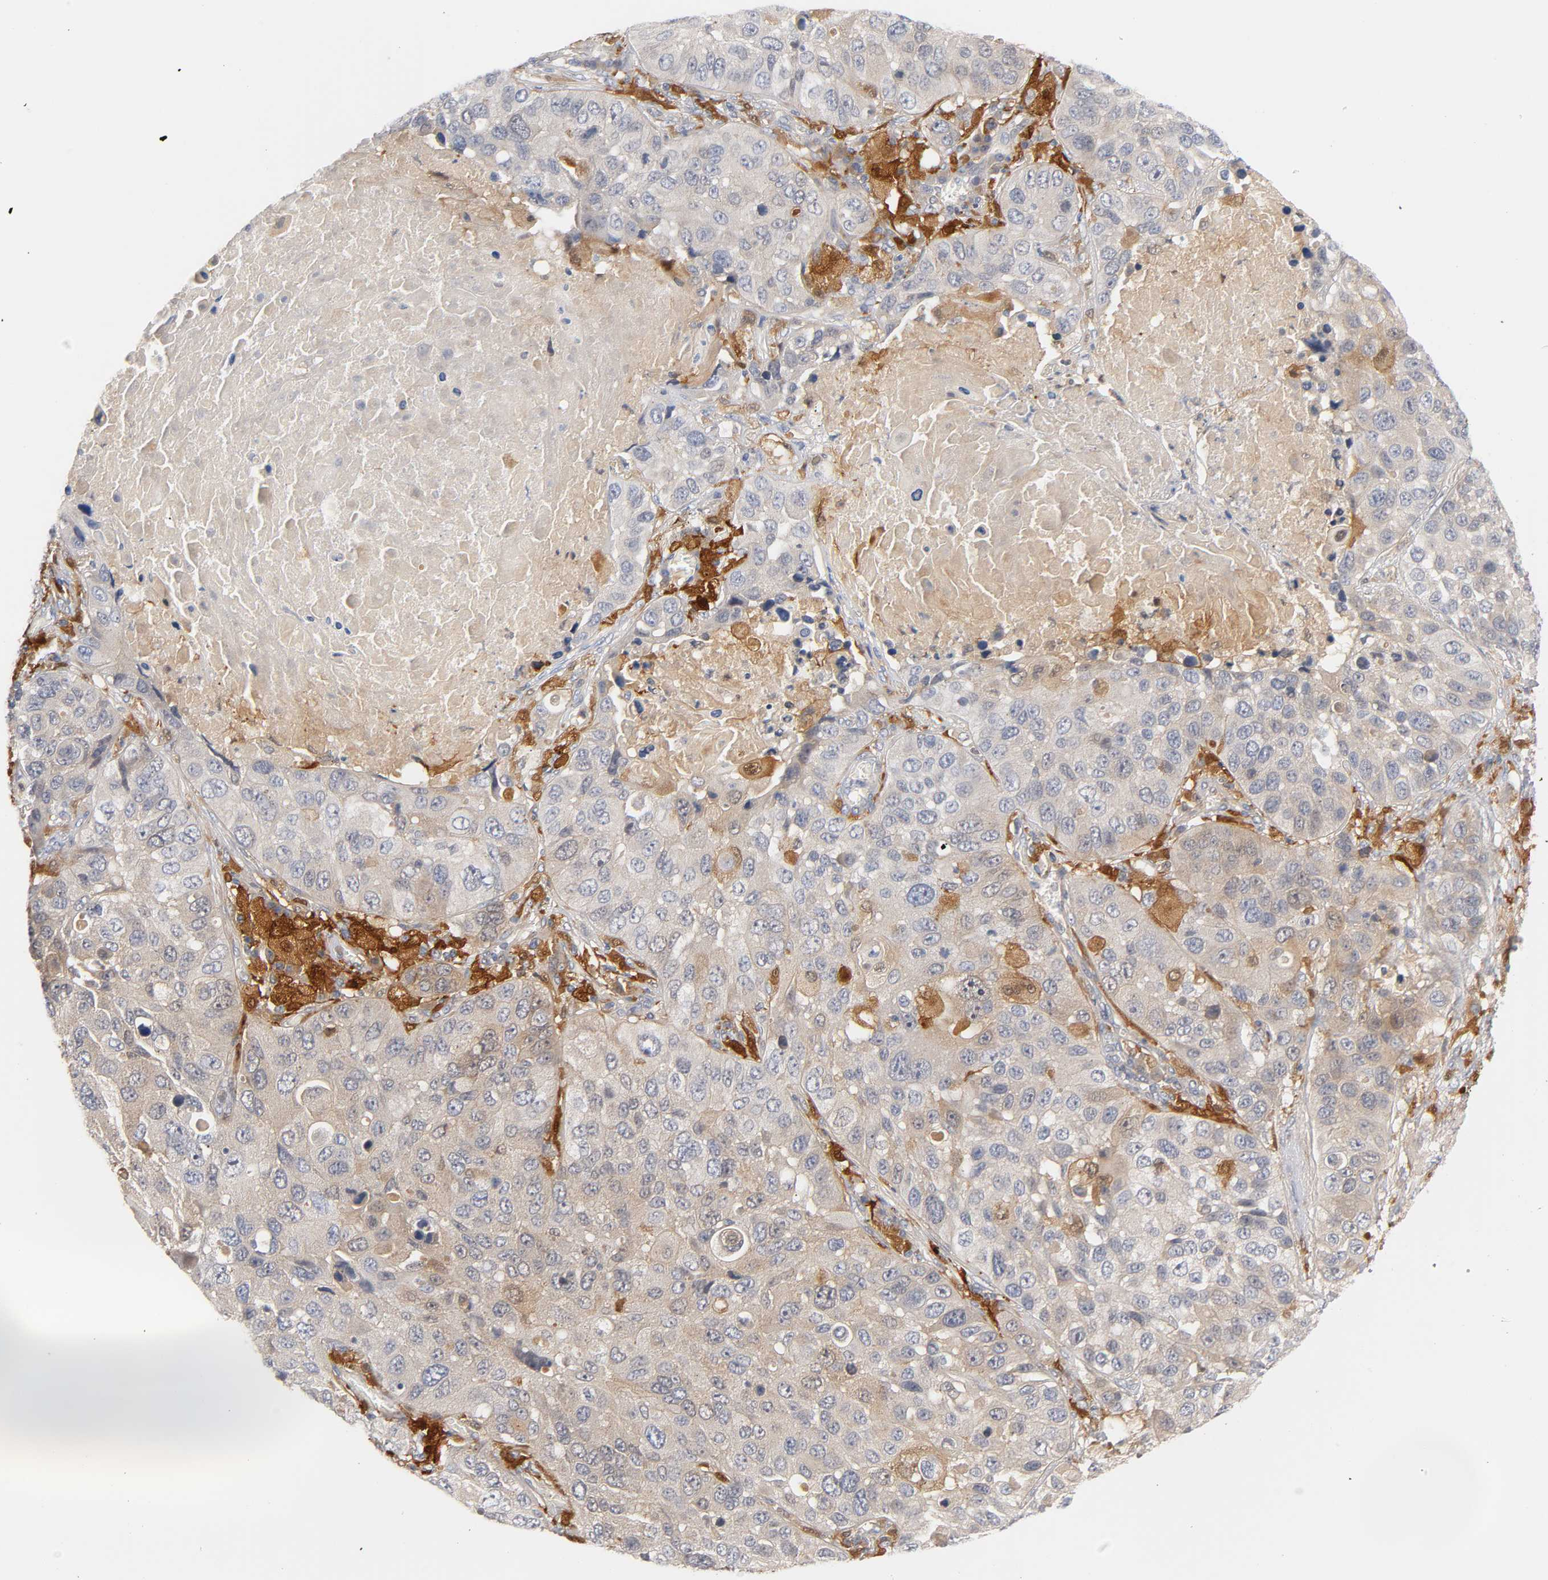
{"staining": {"intensity": "weak", "quantity": ">75%", "location": "cytoplasmic/membranous"}, "tissue": "lung cancer", "cell_type": "Tumor cells", "image_type": "cancer", "snomed": [{"axis": "morphology", "description": "Squamous cell carcinoma, NOS"}, {"axis": "topography", "description": "Lung"}], "caption": "Immunohistochemical staining of lung squamous cell carcinoma displays low levels of weak cytoplasmic/membranous expression in approximately >75% of tumor cells.", "gene": "IL18", "patient": {"sex": "male", "age": 57}}